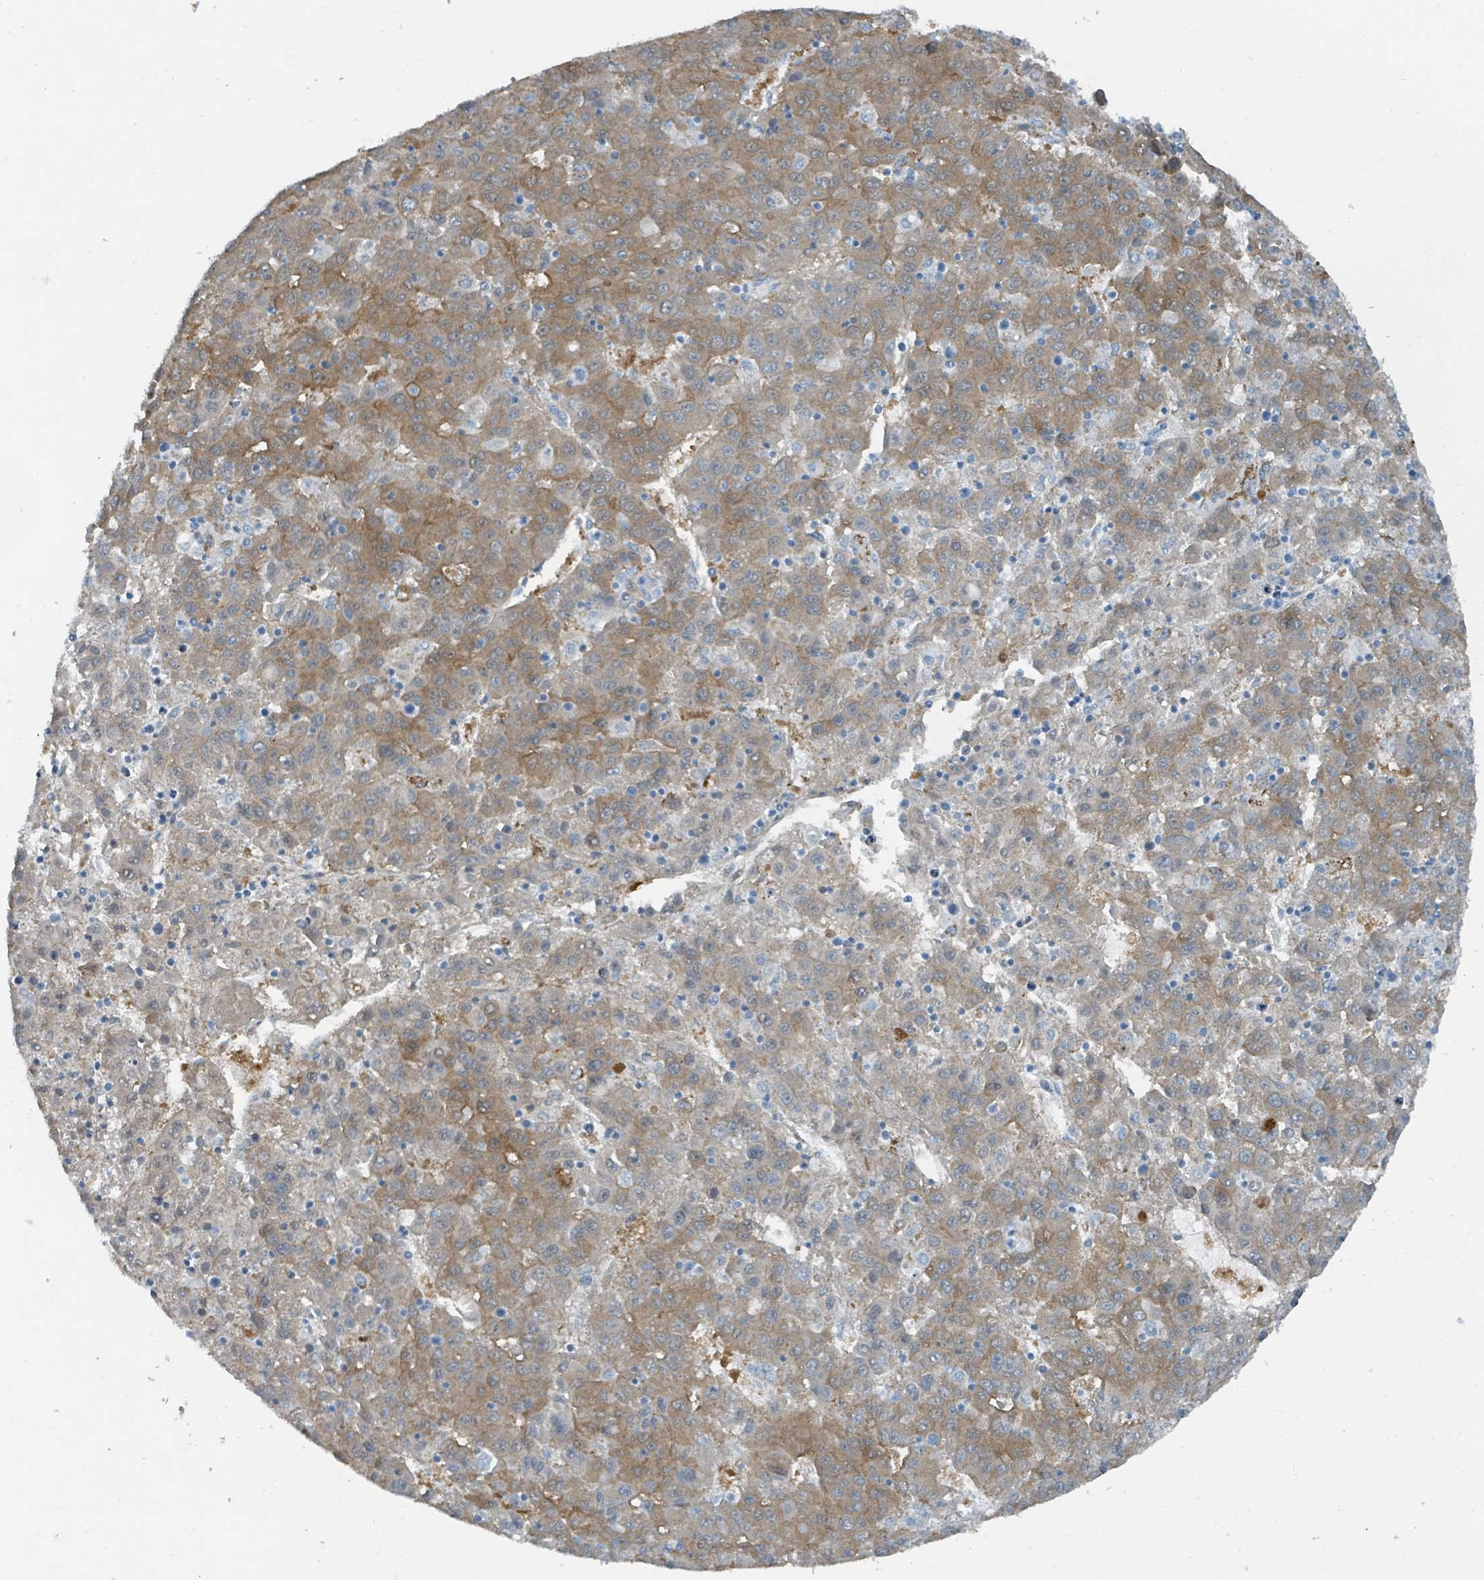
{"staining": {"intensity": "moderate", "quantity": ">75%", "location": "cytoplasmic/membranous"}, "tissue": "liver cancer", "cell_type": "Tumor cells", "image_type": "cancer", "snomed": [{"axis": "morphology", "description": "Carcinoma, Hepatocellular, NOS"}, {"axis": "topography", "description": "Liver"}], "caption": "A high-resolution histopathology image shows immunohistochemistry (IHC) staining of liver hepatocellular carcinoma, which reveals moderate cytoplasmic/membranous expression in about >75% of tumor cells.", "gene": "GAMT", "patient": {"sex": "female", "age": 53}}